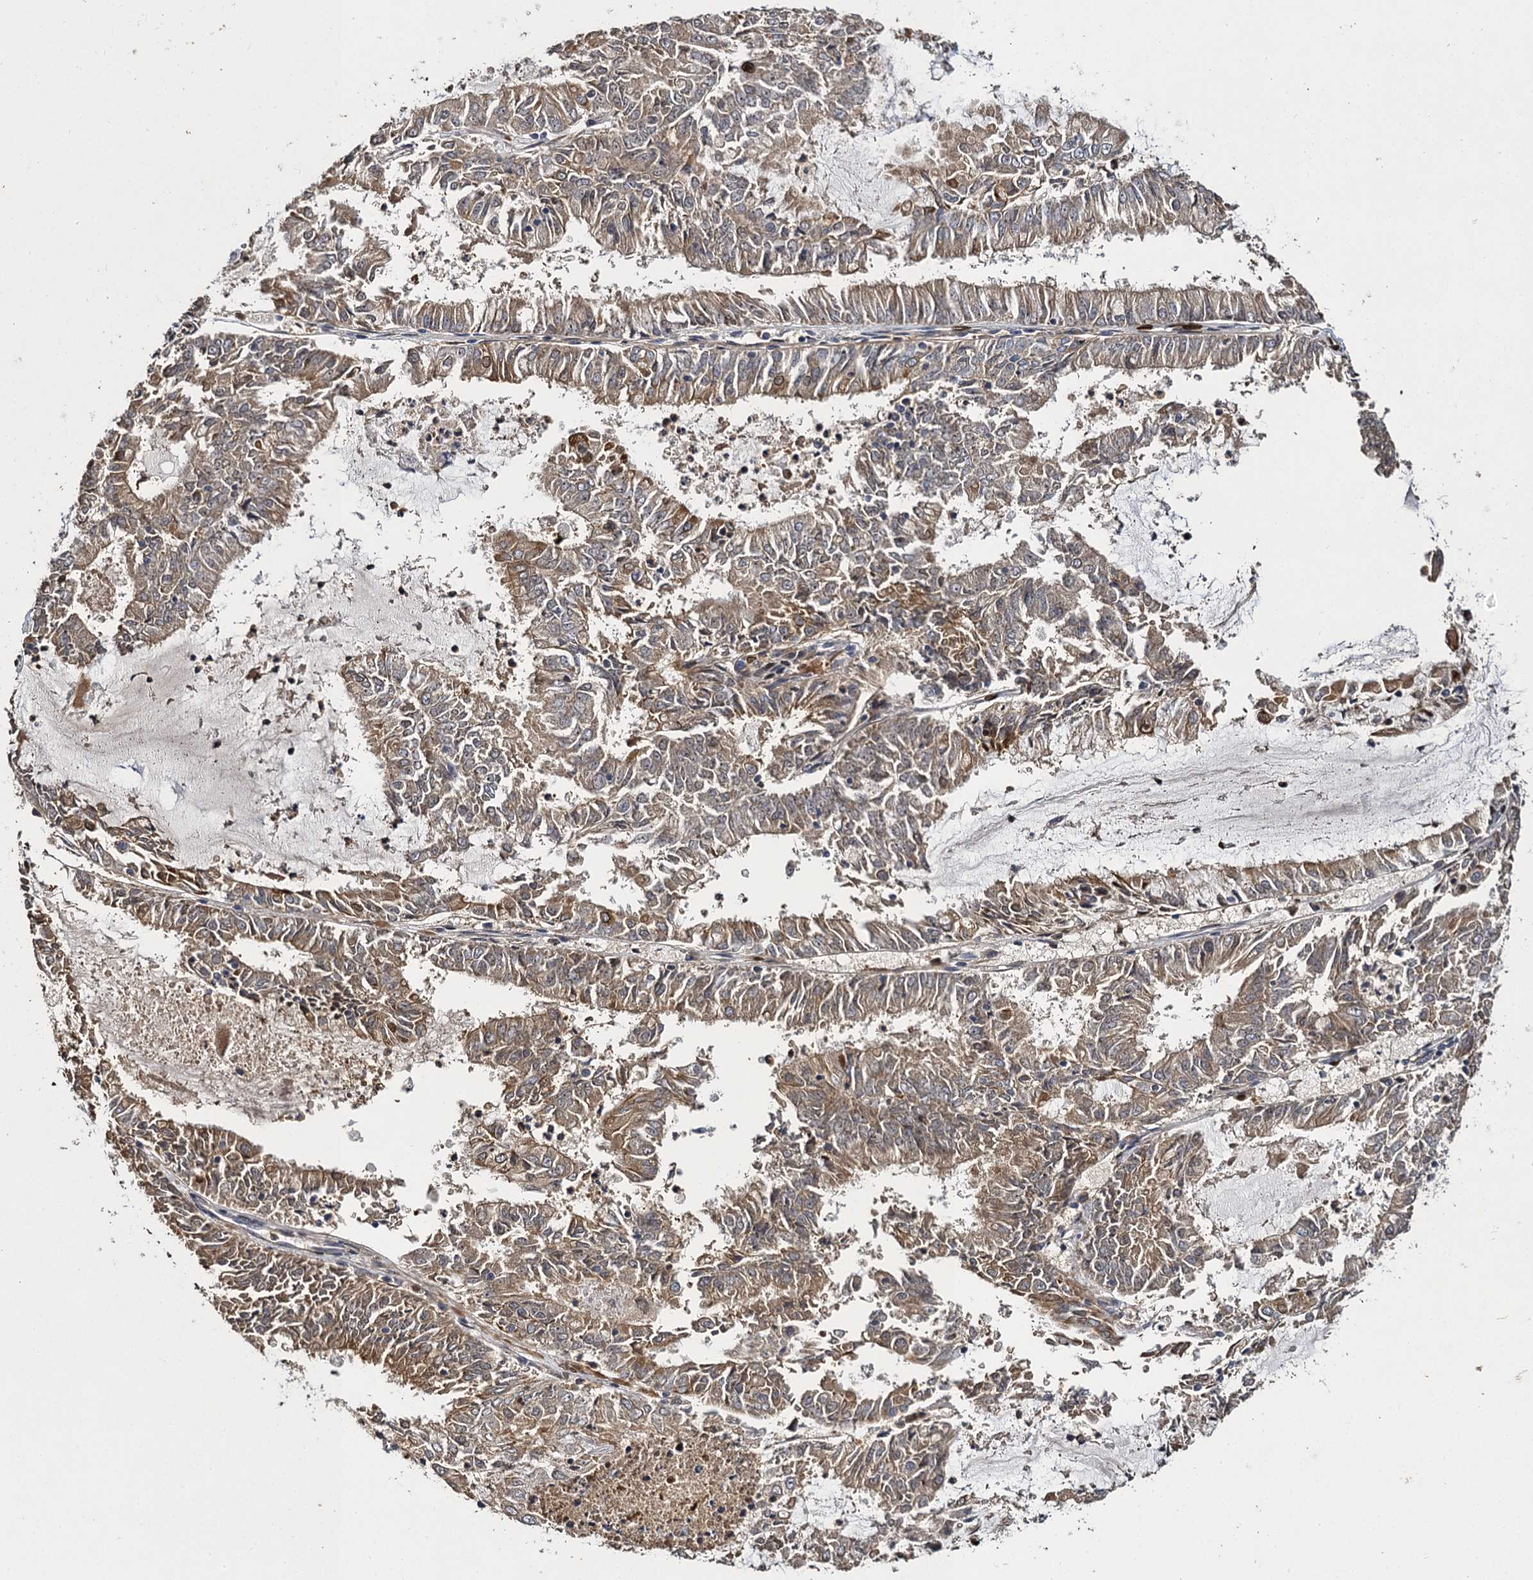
{"staining": {"intensity": "moderate", "quantity": ">75%", "location": "cytoplasmic/membranous"}, "tissue": "endometrial cancer", "cell_type": "Tumor cells", "image_type": "cancer", "snomed": [{"axis": "morphology", "description": "Adenocarcinoma, NOS"}, {"axis": "topography", "description": "Endometrium"}], "caption": "DAB immunohistochemical staining of human endometrial adenocarcinoma demonstrates moderate cytoplasmic/membranous protein positivity in about >75% of tumor cells.", "gene": "SLC11A2", "patient": {"sex": "female", "age": 57}}